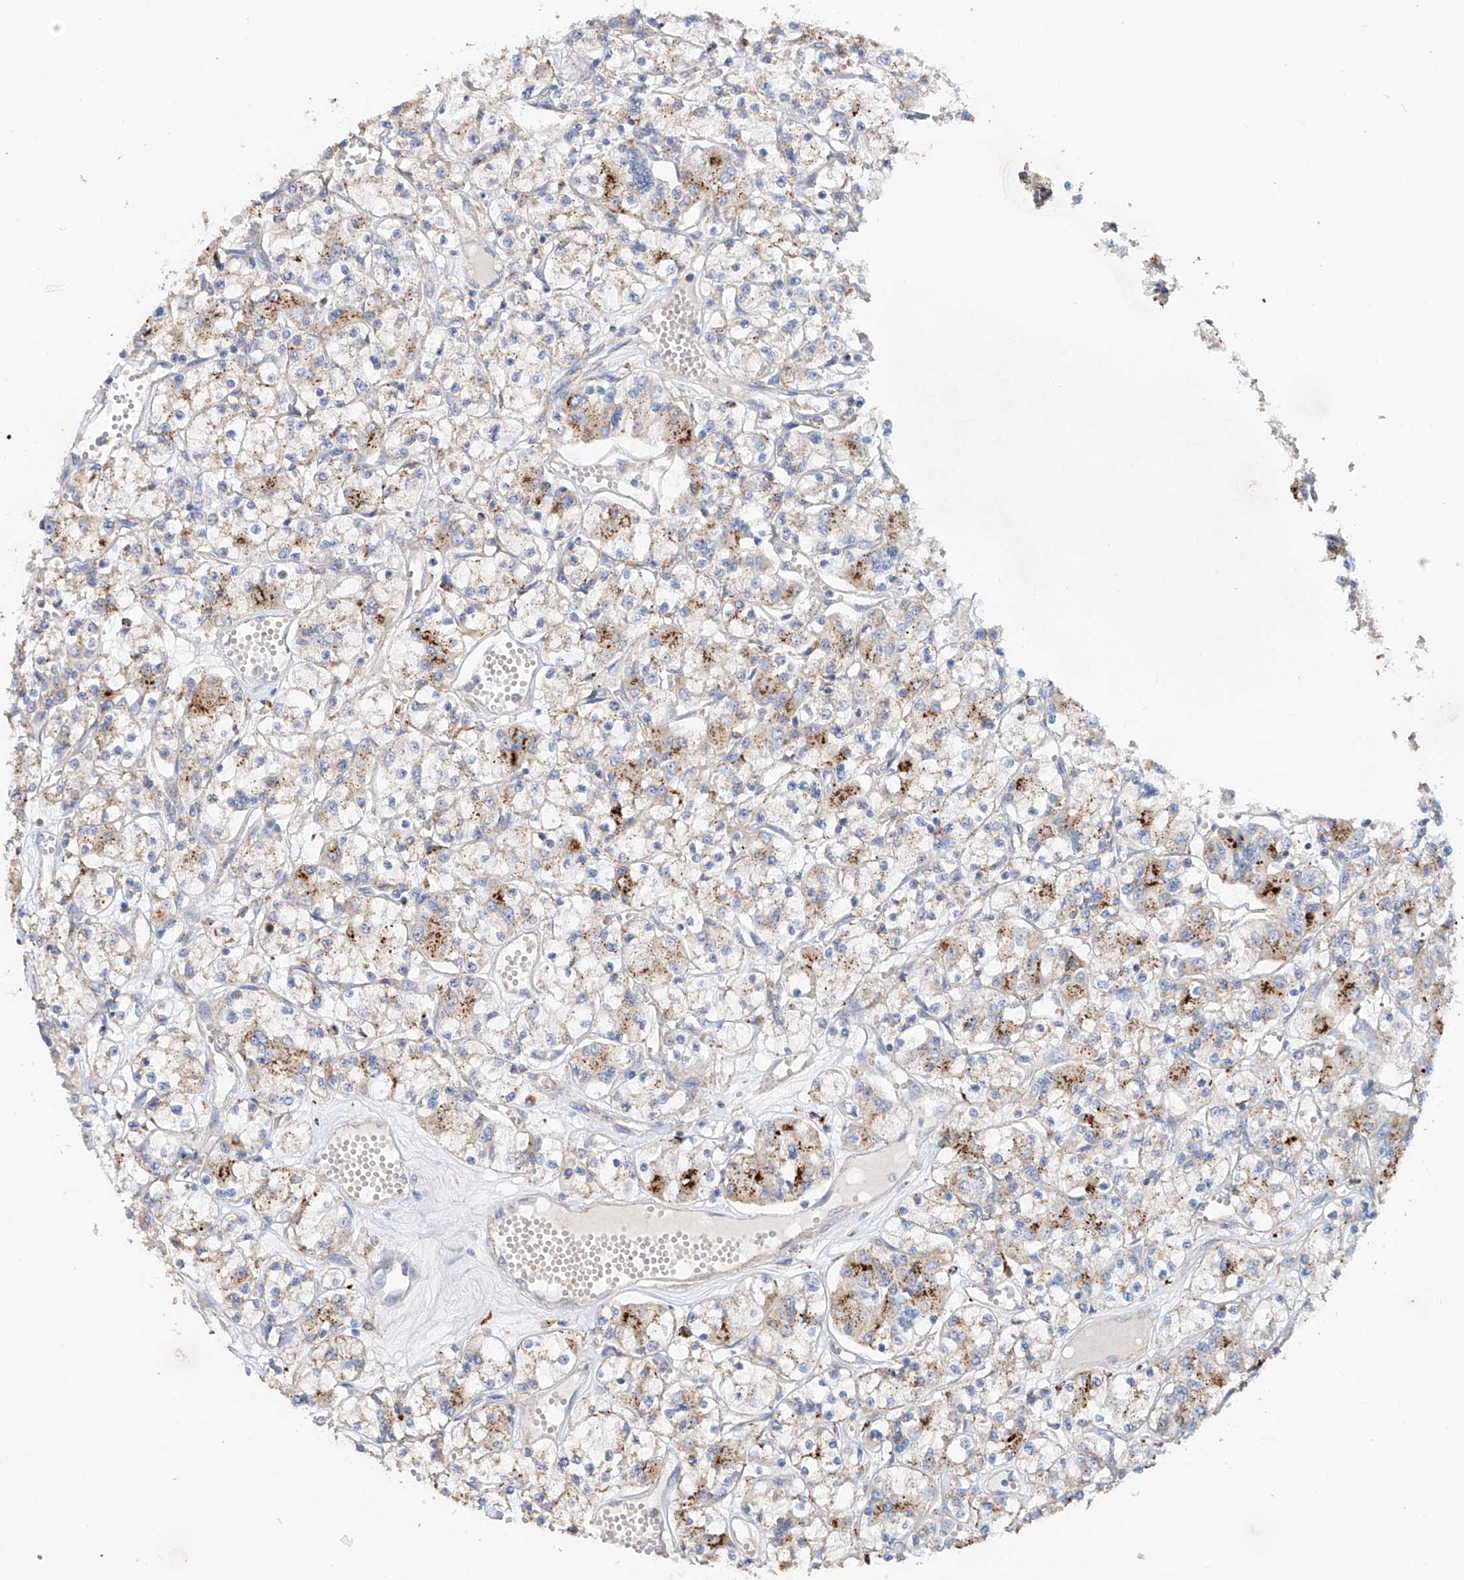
{"staining": {"intensity": "strong", "quantity": "<25%", "location": "cytoplasmic/membranous"}, "tissue": "renal cancer", "cell_type": "Tumor cells", "image_type": "cancer", "snomed": [{"axis": "morphology", "description": "Adenocarcinoma, NOS"}, {"axis": "topography", "description": "Kidney"}], "caption": "Renal adenocarcinoma stained for a protein reveals strong cytoplasmic/membranous positivity in tumor cells.", "gene": "TRIM47", "patient": {"sex": "female", "age": 59}}